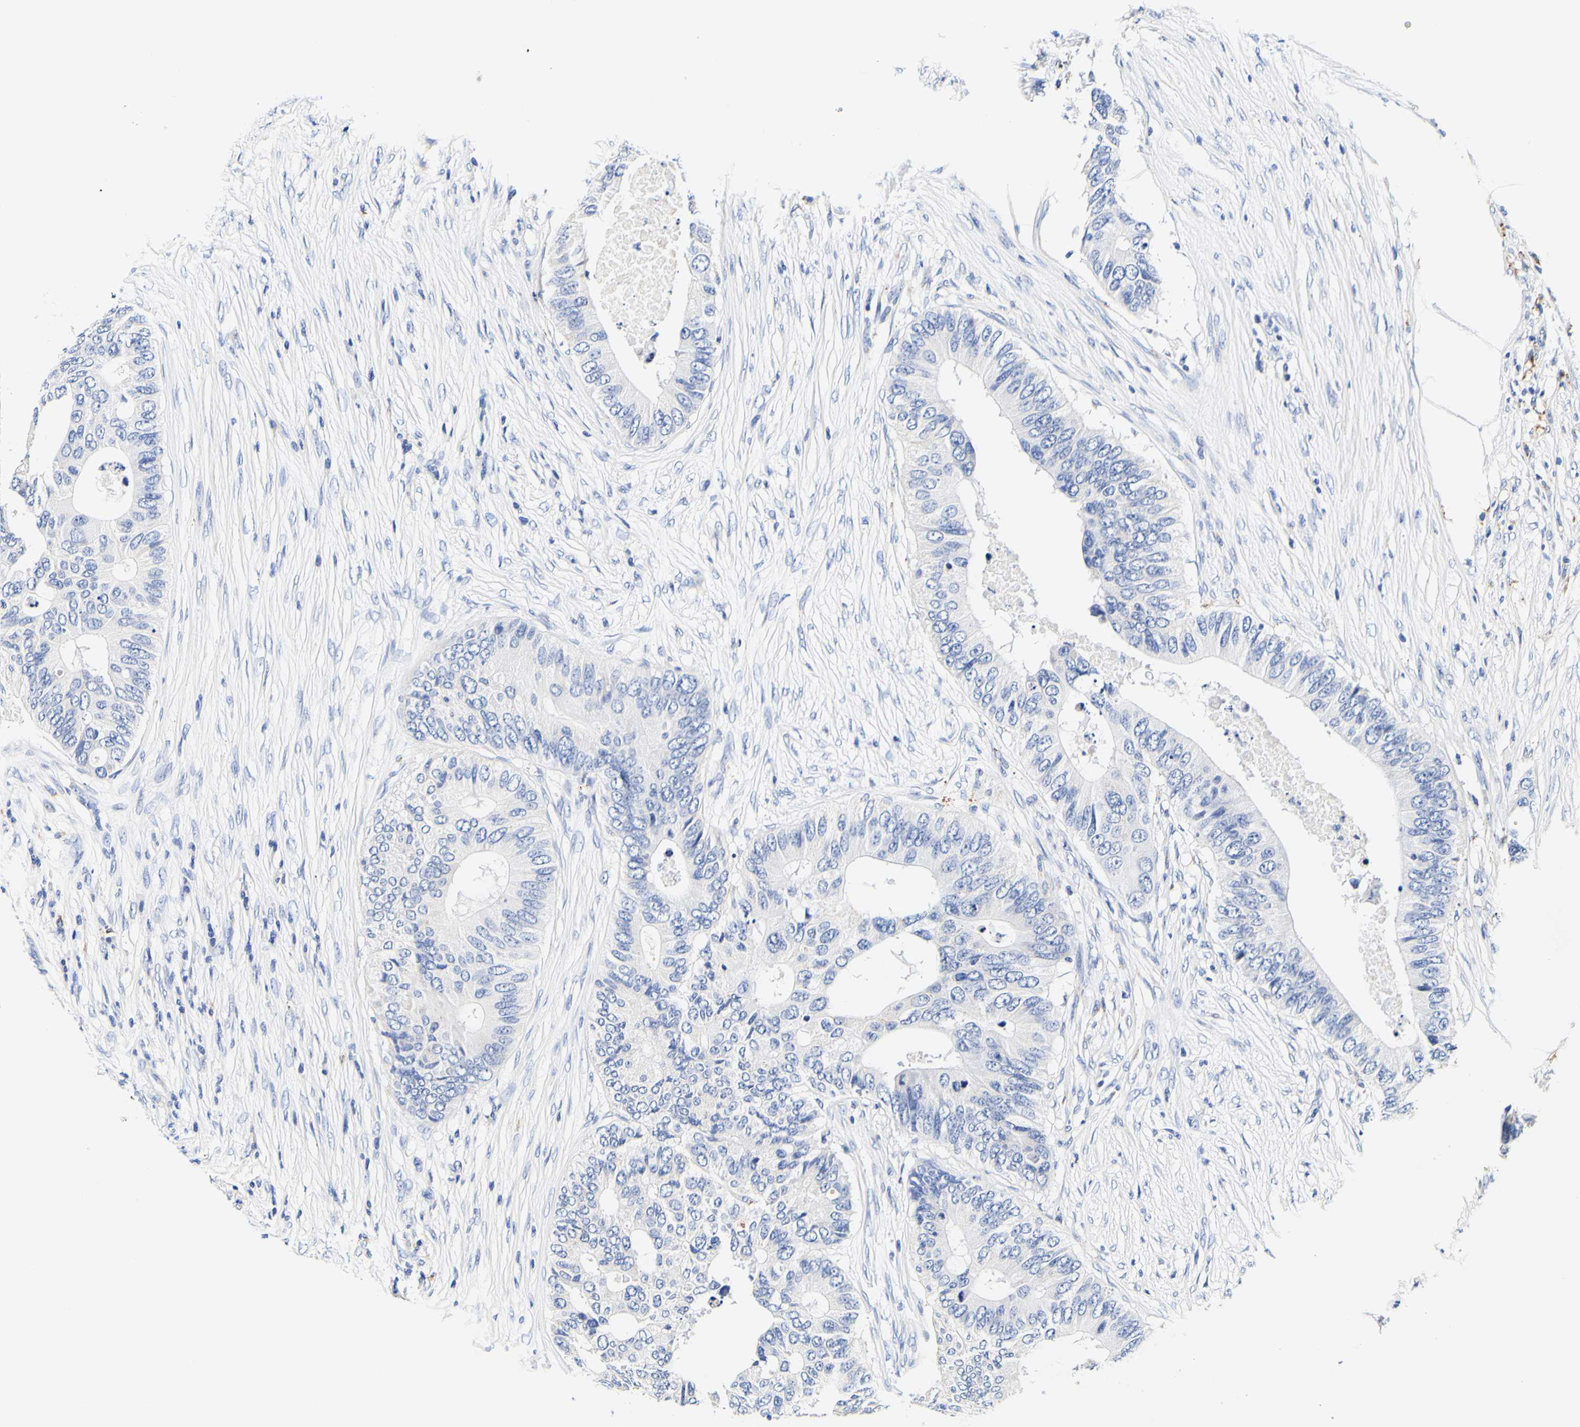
{"staining": {"intensity": "negative", "quantity": "none", "location": "none"}, "tissue": "colorectal cancer", "cell_type": "Tumor cells", "image_type": "cancer", "snomed": [{"axis": "morphology", "description": "Adenocarcinoma, NOS"}, {"axis": "topography", "description": "Colon"}], "caption": "DAB immunohistochemical staining of human colorectal adenocarcinoma shows no significant staining in tumor cells.", "gene": "CAMK4", "patient": {"sex": "male", "age": 71}}